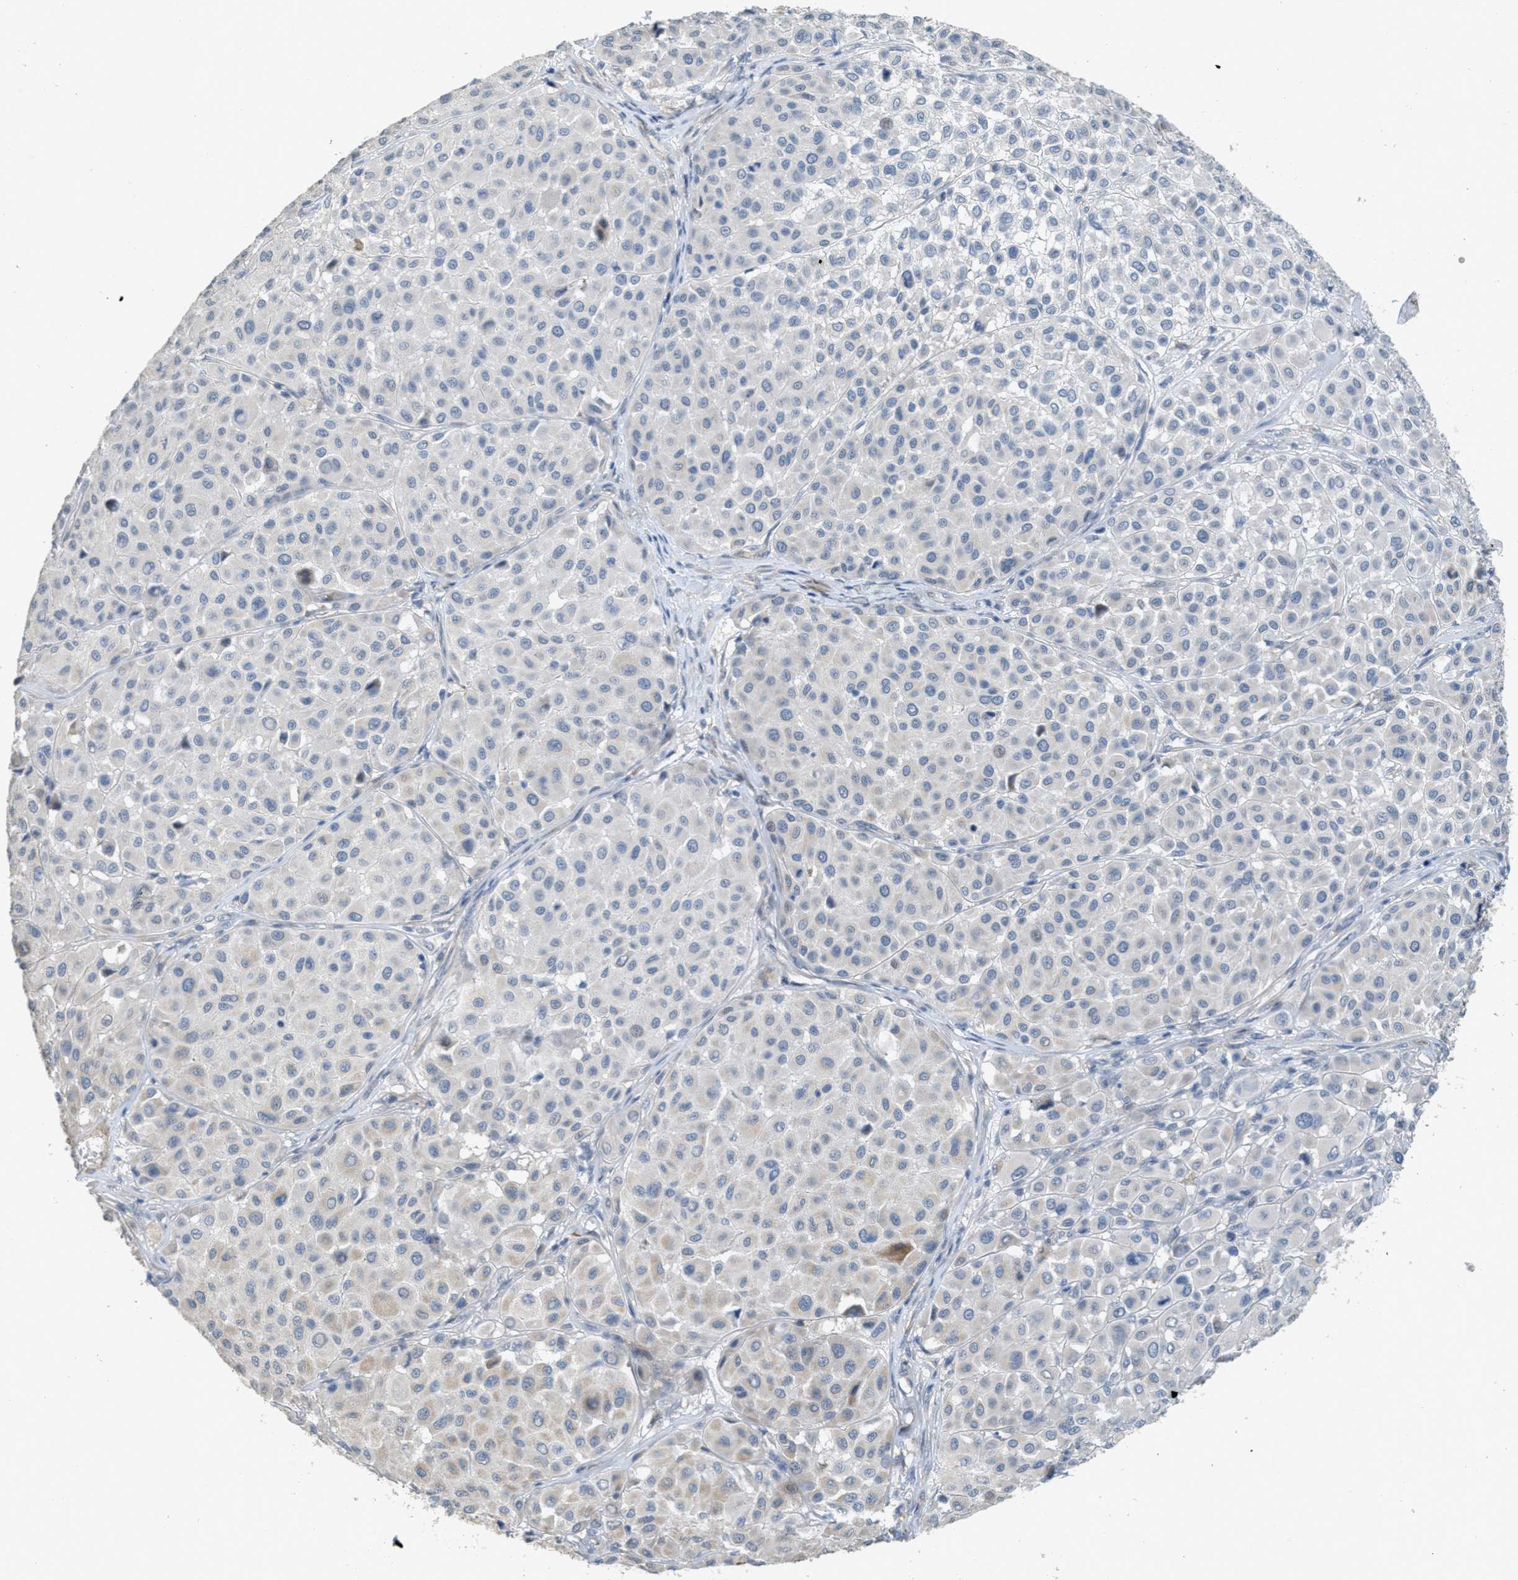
{"staining": {"intensity": "negative", "quantity": "none", "location": "none"}, "tissue": "melanoma", "cell_type": "Tumor cells", "image_type": "cancer", "snomed": [{"axis": "morphology", "description": "Malignant melanoma, Metastatic site"}, {"axis": "topography", "description": "Soft tissue"}], "caption": "Tumor cells are negative for protein expression in human melanoma.", "gene": "MRS2", "patient": {"sex": "male", "age": 41}}